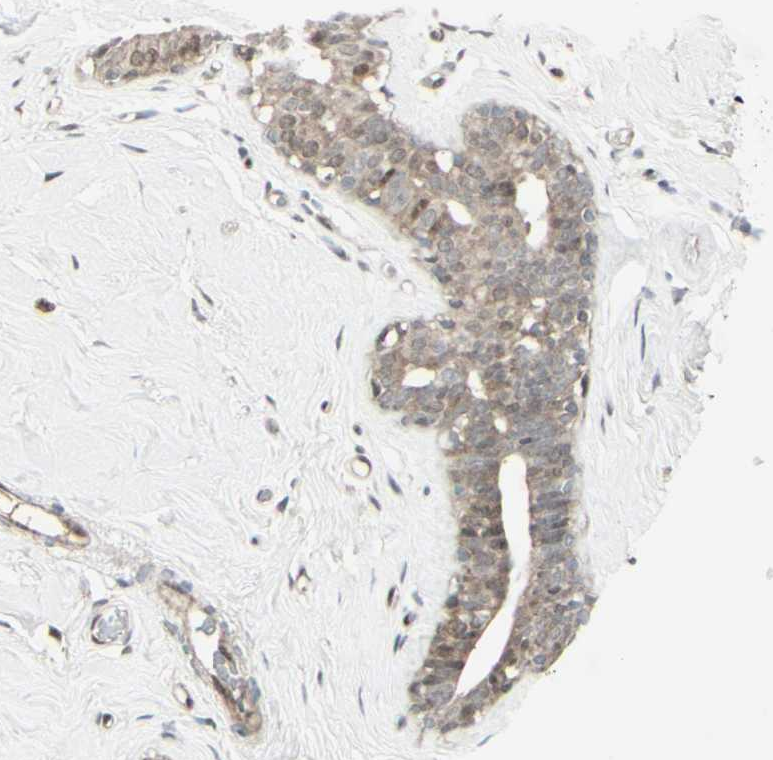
{"staining": {"intensity": "weak", "quantity": ">75%", "location": "cytoplasmic/membranous,nuclear"}, "tissue": "breast", "cell_type": "Adipocytes", "image_type": "normal", "snomed": [{"axis": "morphology", "description": "Normal tissue, NOS"}, {"axis": "topography", "description": "Breast"}], "caption": "Adipocytes display low levels of weak cytoplasmic/membranous,nuclear positivity in approximately >75% of cells in unremarkable breast.", "gene": "CD33", "patient": {"sex": "female", "age": 75}}